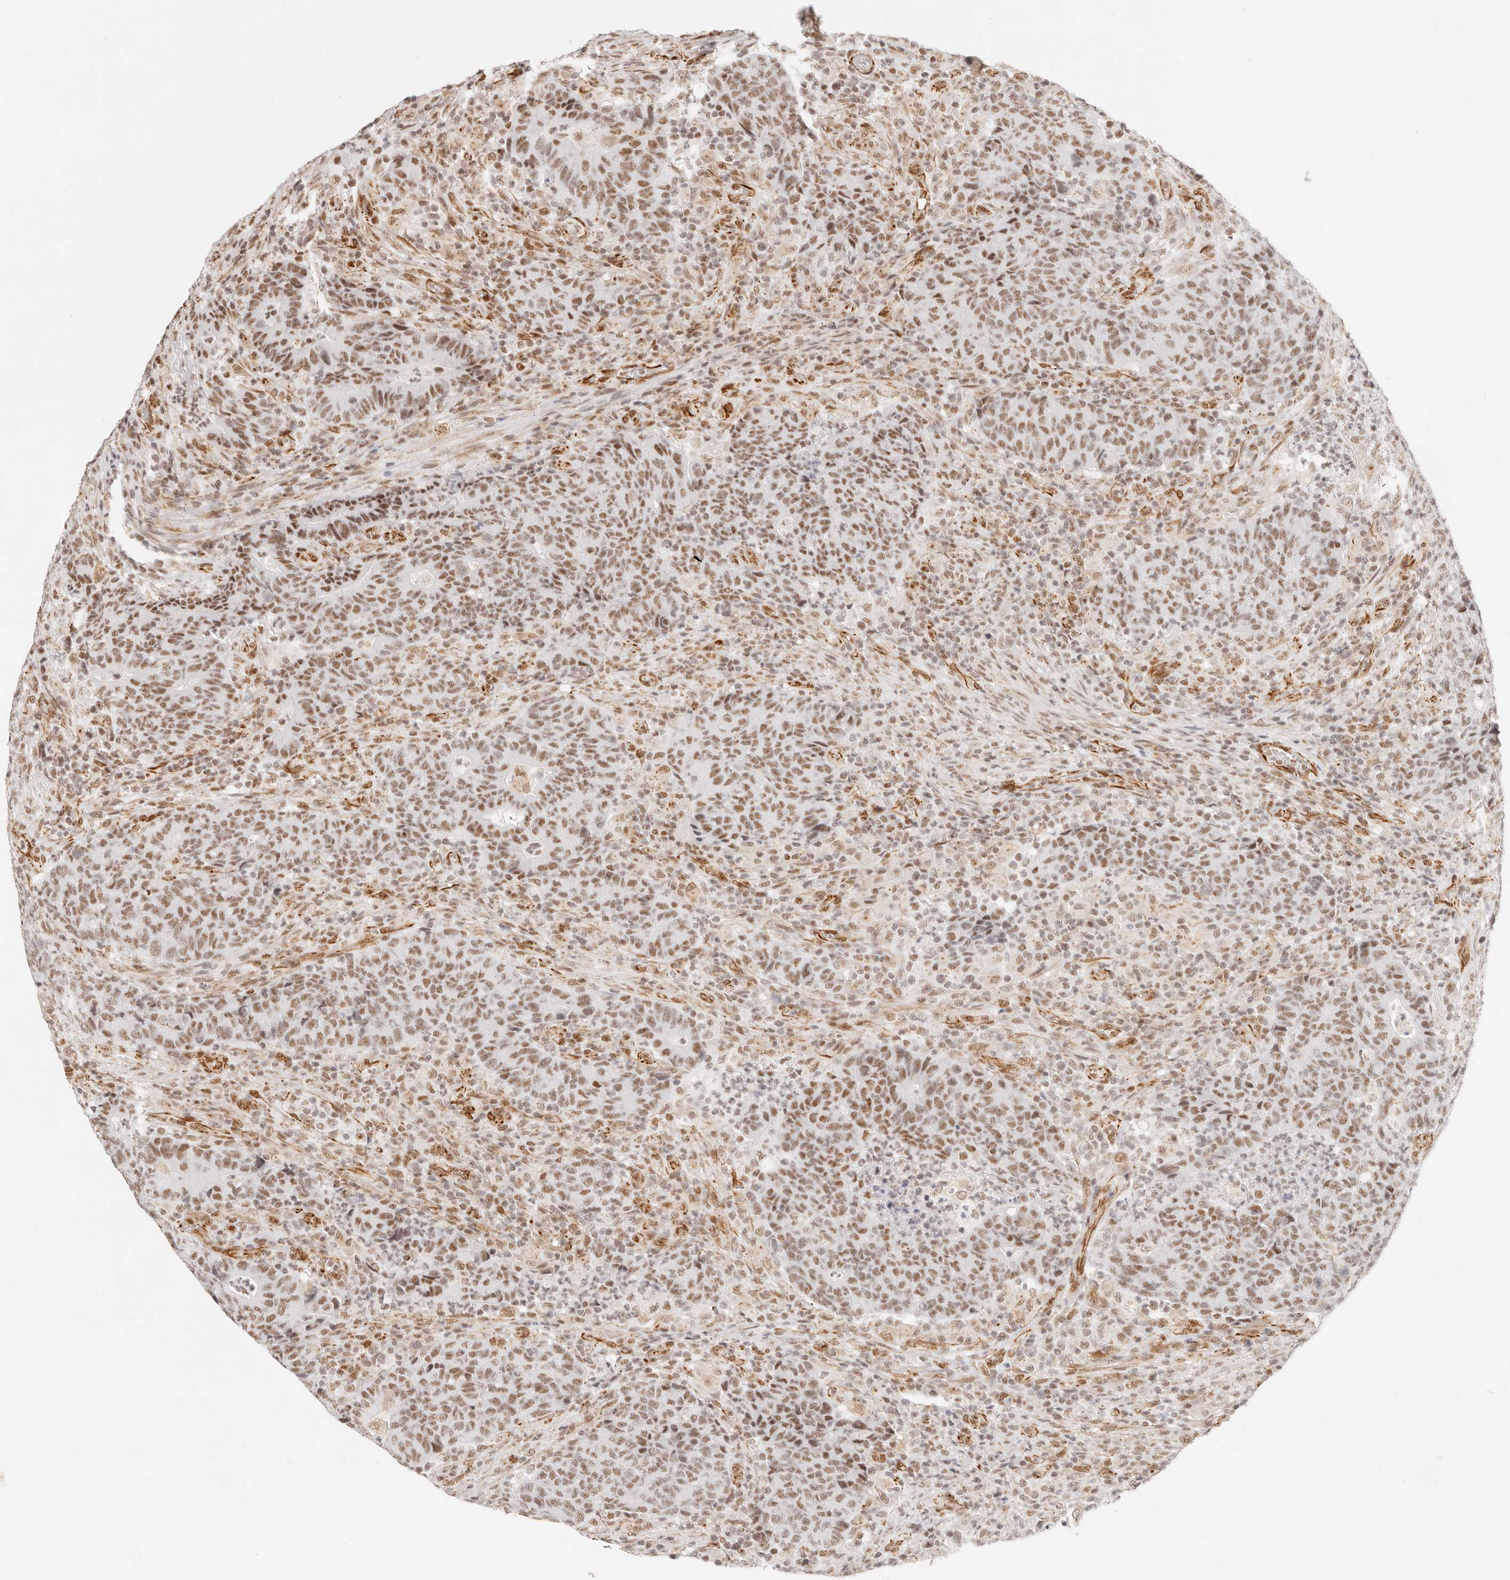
{"staining": {"intensity": "moderate", "quantity": ">75%", "location": "nuclear"}, "tissue": "colorectal cancer", "cell_type": "Tumor cells", "image_type": "cancer", "snomed": [{"axis": "morphology", "description": "Adenocarcinoma, NOS"}, {"axis": "topography", "description": "Colon"}], "caption": "Adenocarcinoma (colorectal) stained with IHC displays moderate nuclear expression in about >75% of tumor cells.", "gene": "ZC3H11A", "patient": {"sex": "female", "age": 75}}